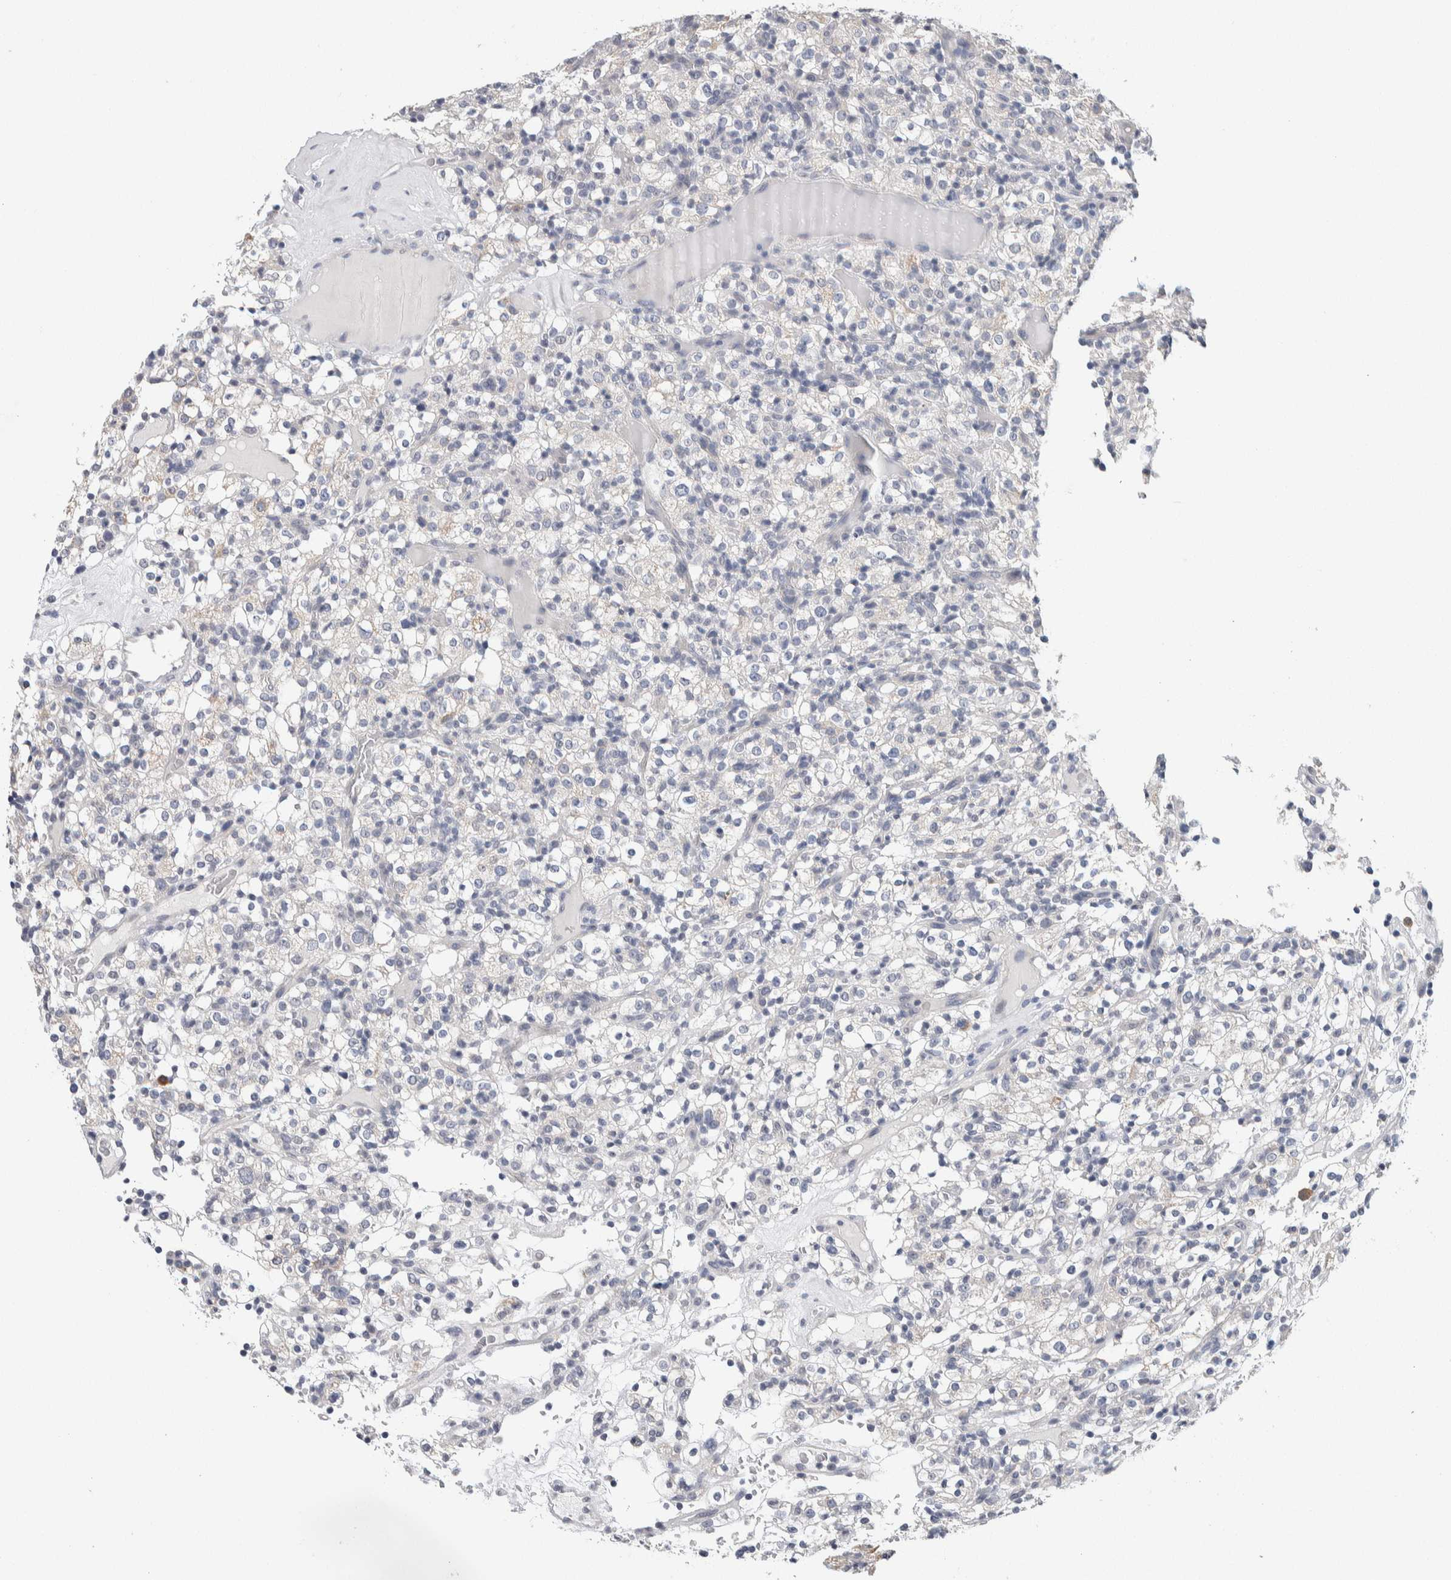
{"staining": {"intensity": "negative", "quantity": "none", "location": "none"}, "tissue": "renal cancer", "cell_type": "Tumor cells", "image_type": "cancer", "snomed": [{"axis": "morphology", "description": "Normal tissue, NOS"}, {"axis": "morphology", "description": "Adenocarcinoma, NOS"}, {"axis": "topography", "description": "Kidney"}], "caption": "This is a photomicrograph of immunohistochemistry (IHC) staining of renal adenocarcinoma, which shows no expression in tumor cells. The staining is performed using DAB brown chromogen with nuclei counter-stained in using hematoxylin.", "gene": "SCN2A", "patient": {"sex": "female", "age": 72}}